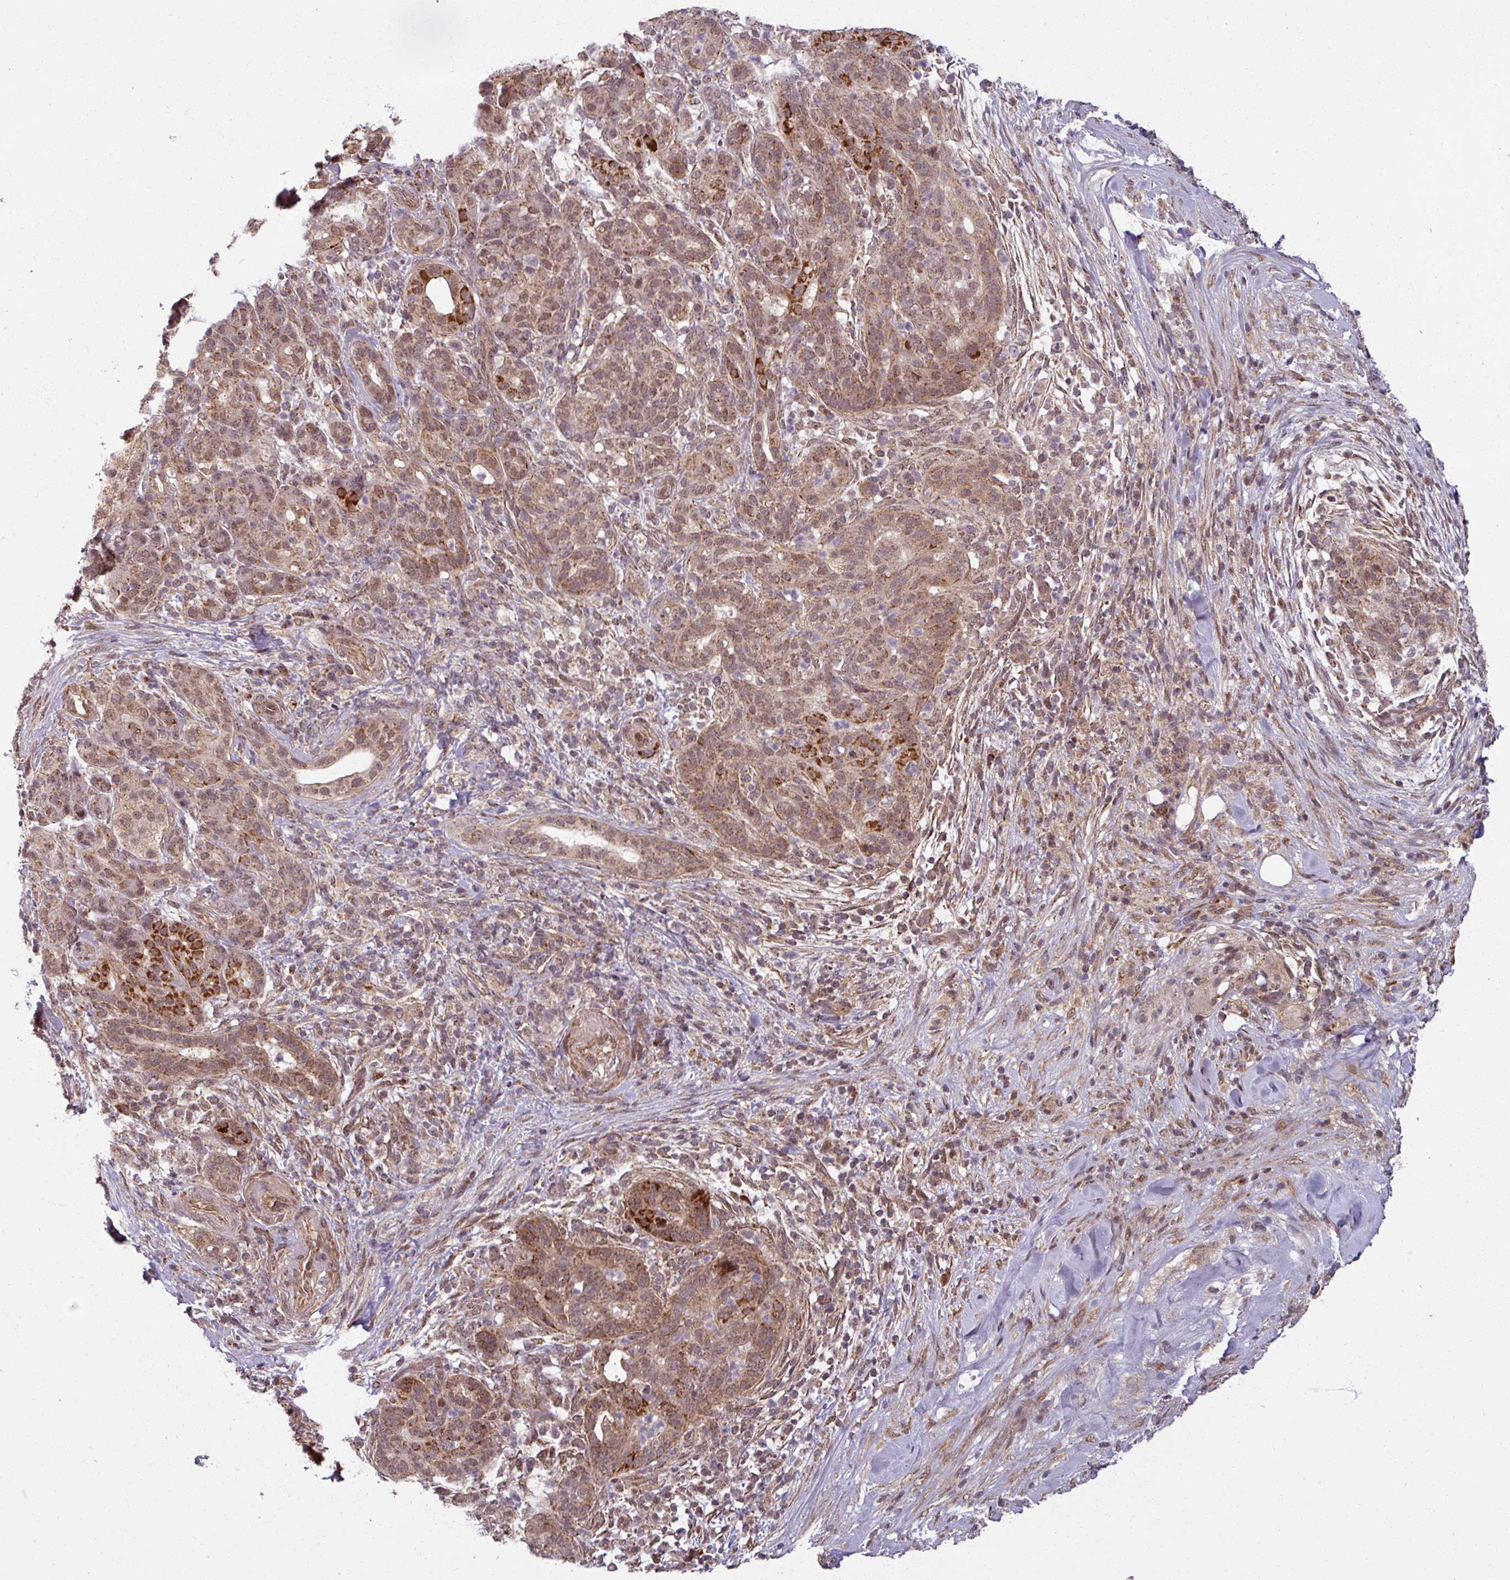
{"staining": {"intensity": "moderate", "quantity": ">75%", "location": "cytoplasmic/membranous,nuclear"}, "tissue": "pancreatic cancer", "cell_type": "Tumor cells", "image_type": "cancer", "snomed": [{"axis": "morphology", "description": "Adenocarcinoma, NOS"}, {"axis": "topography", "description": "Pancreas"}], "caption": "Immunohistochemistry (IHC) of pancreatic cancer (adenocarcinoma) exhibits medium levels of moderate cytoplasmic/membranous and nuclear positivity in approximately >75% of tumor cells.", "gene": "SWI5", "patient": {"sex": "male", "age": 44}}